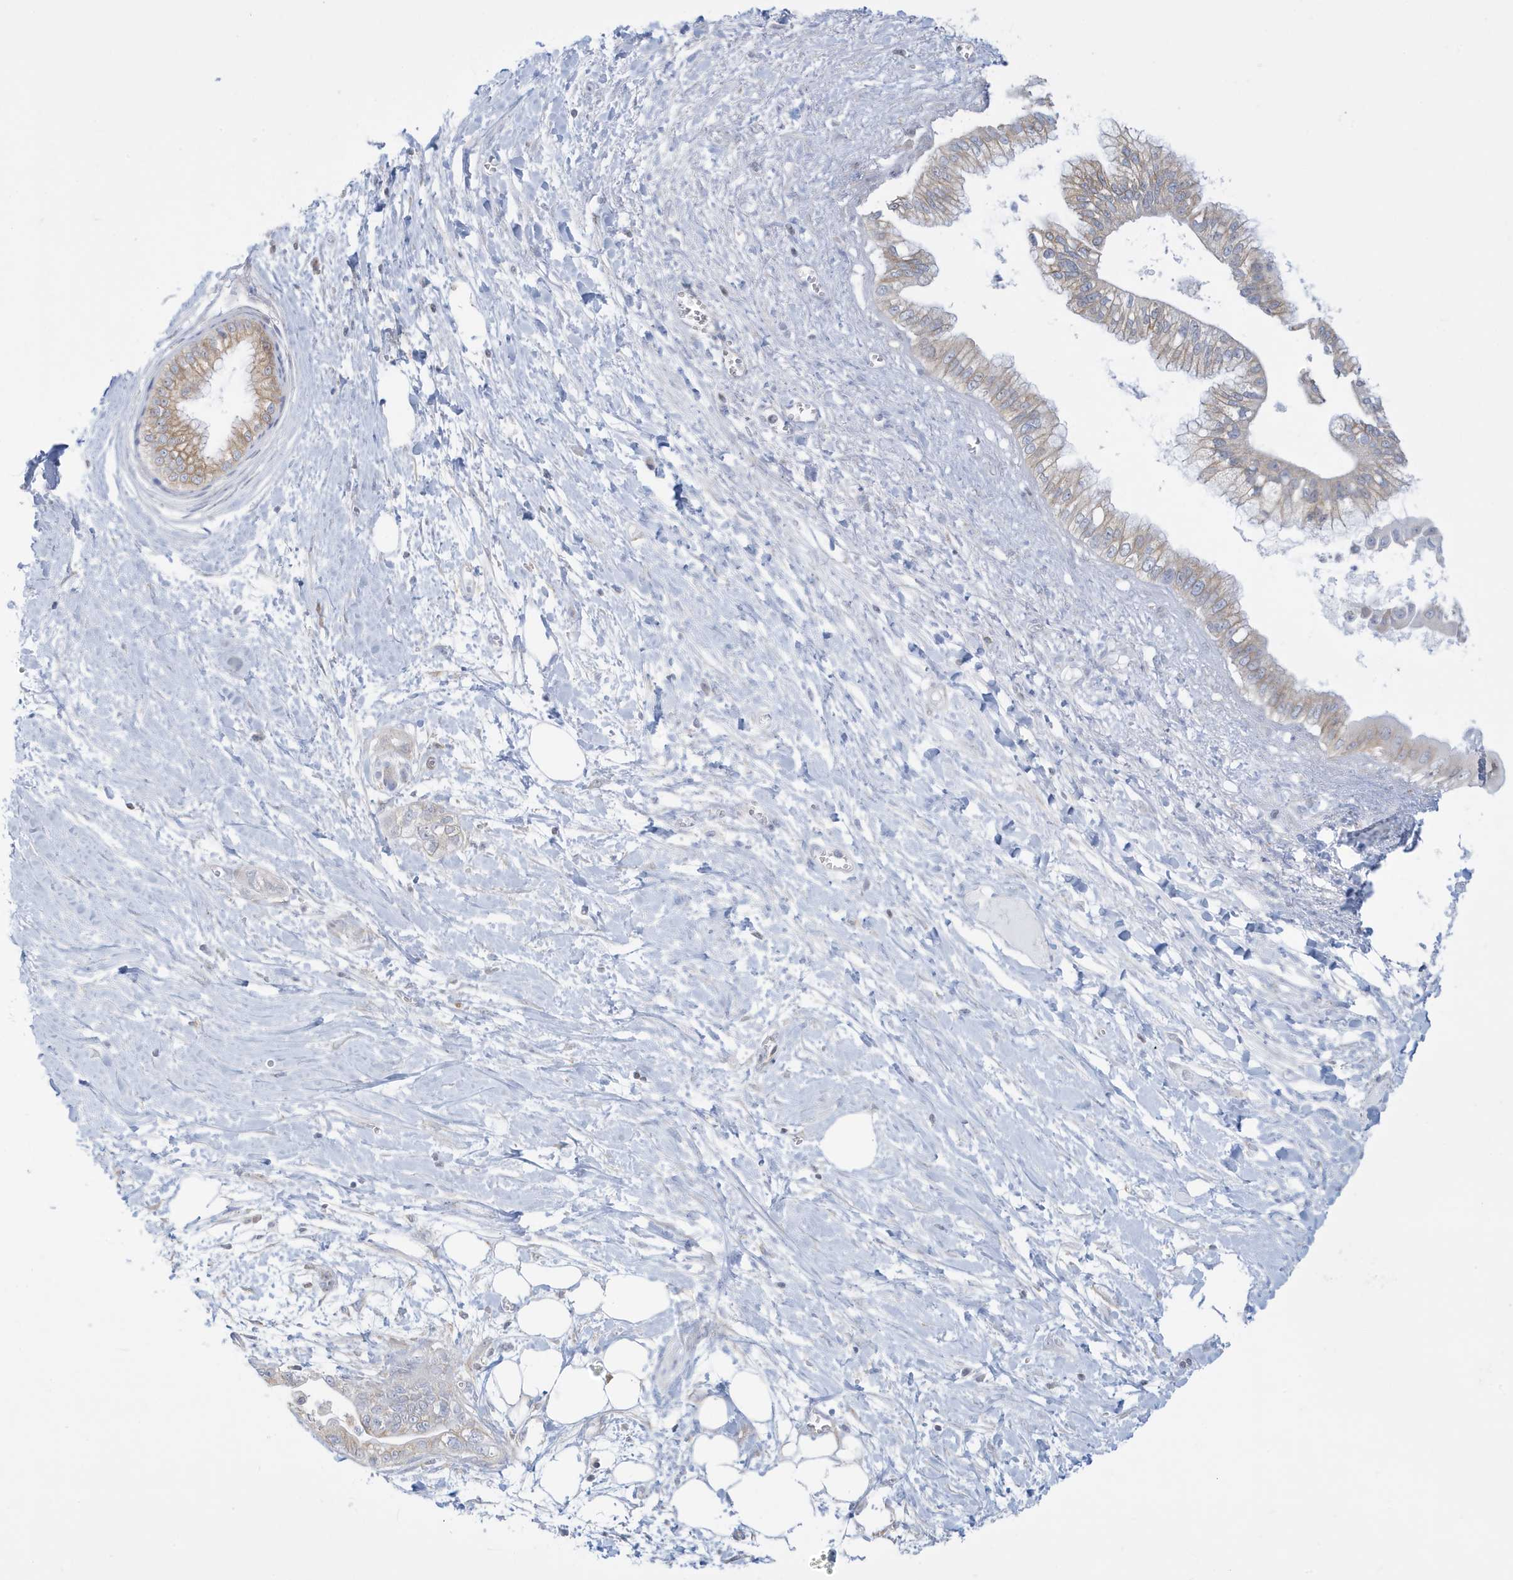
{"staining": {"intensity": "negative", "quantity": "none", "location": "none"}, "tissue": "pancreatic cancer", "cell_type": "Tumor cells", "image_type": "cancer", "snomed": [{"axis": "morphology", "description": "Adenocarcinoma, NOS"}, {"axis": "topography", "description": "Pancreas"}], "caption": "Immunohistochemistry histopathology image of human pancreatic adenocarcinoma stained for a protein (brown), which exhibits no expression in tumor cells. (IHC, brightfield microscopy, high magnification).", "gene": "SLAMF9", "patient": {"sex": "male", "age": 68}}